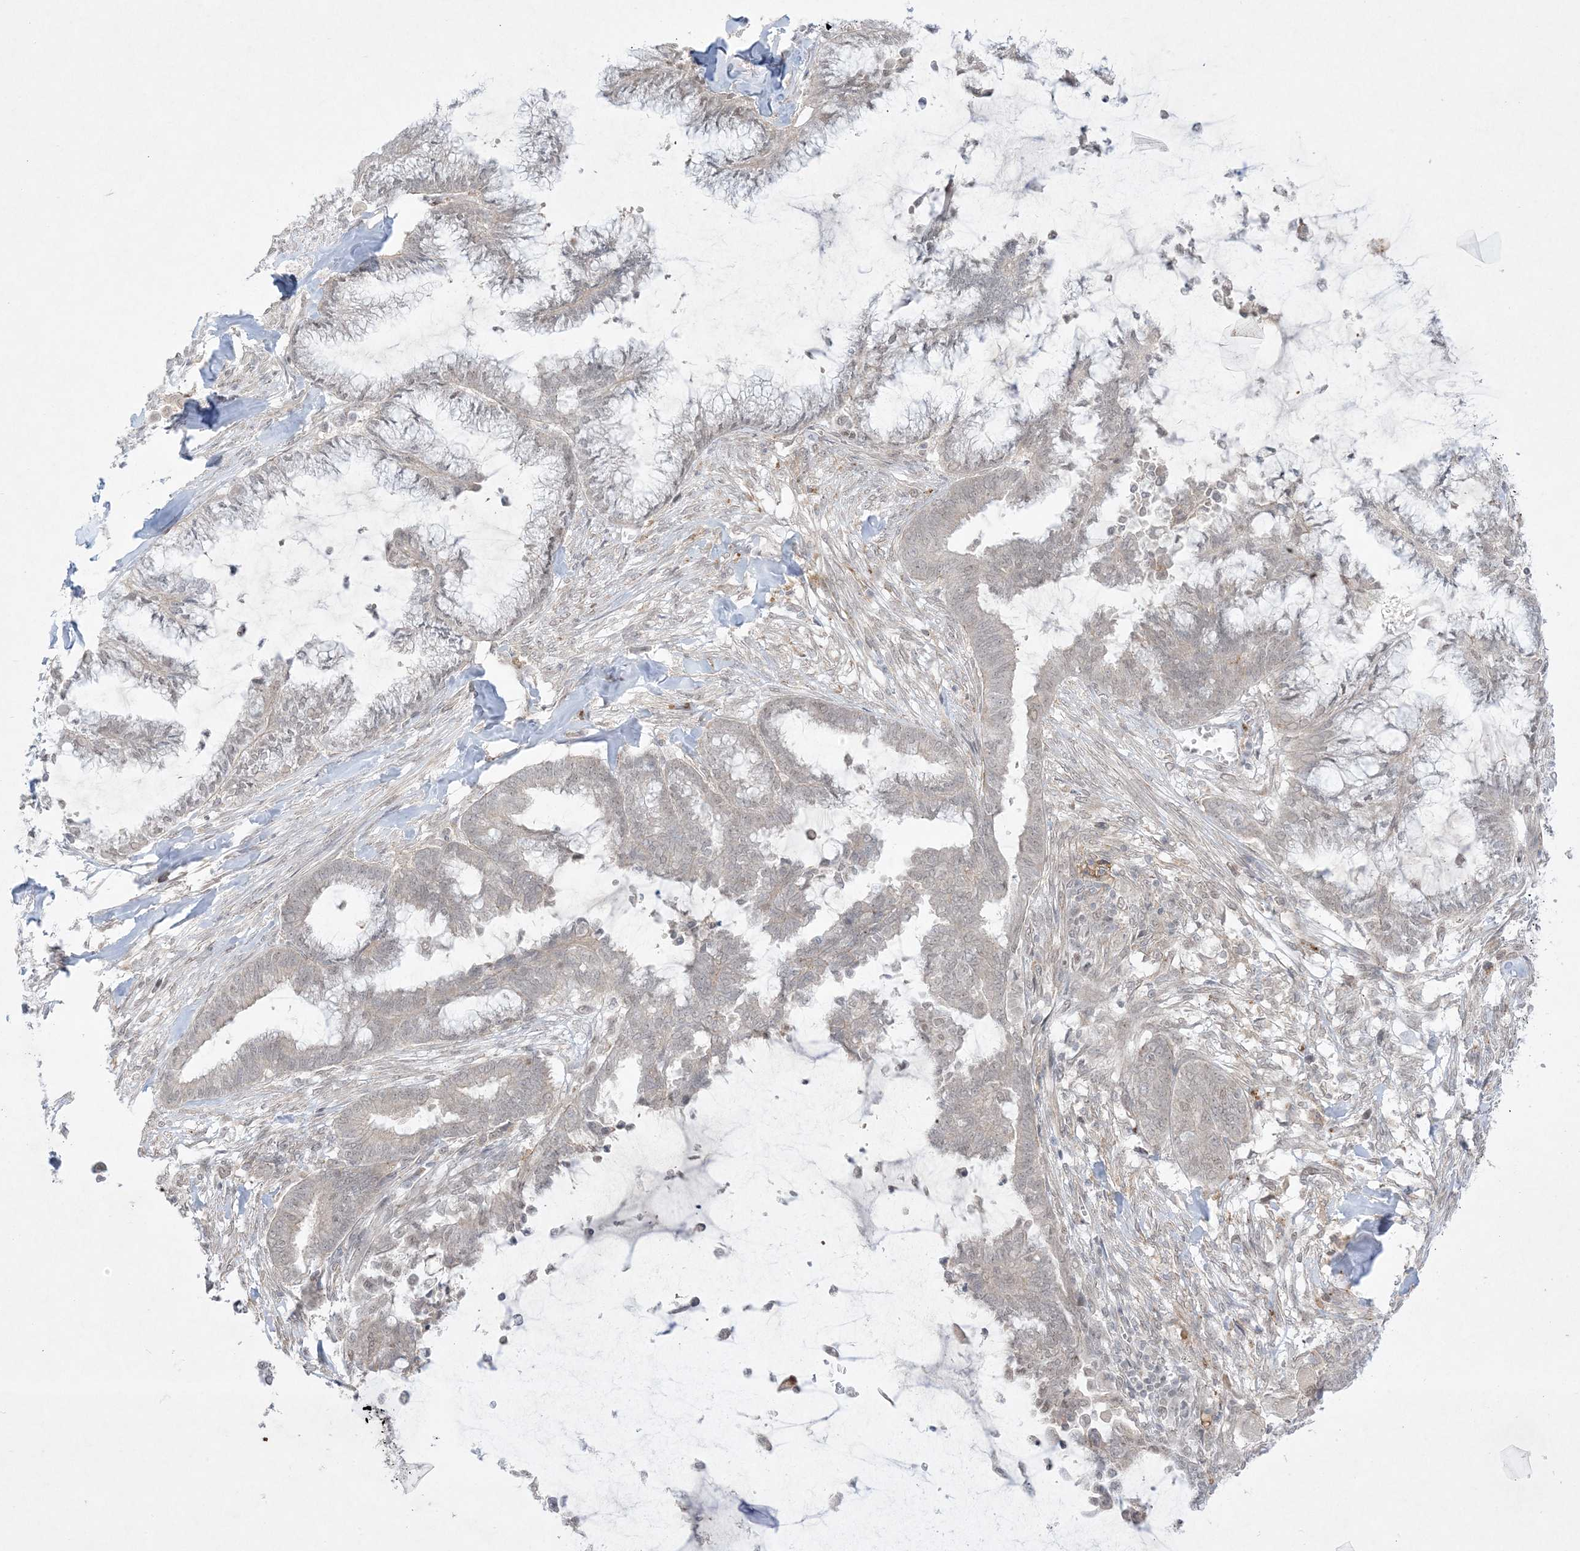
{"staining": {"intensity": "negative", "quantity": "none", "location": "none"}, "tissue": "endometrial cancer", "cell_type": "Tumor cells", "image_type": "cancer", "snomed": [{"axis": "morphology", "description": "Adenocarcinoma, NOS"}, {"axis": "topography", "description": "Endometrium"}], "caption": "An immunohistochemistry (IHC) micrograph of endometrial cancer is shown. There is no staining in tumor cells of endometrial cancer.", "gene": "PTK6", "patient": {"sex": "female", "age": 86}}